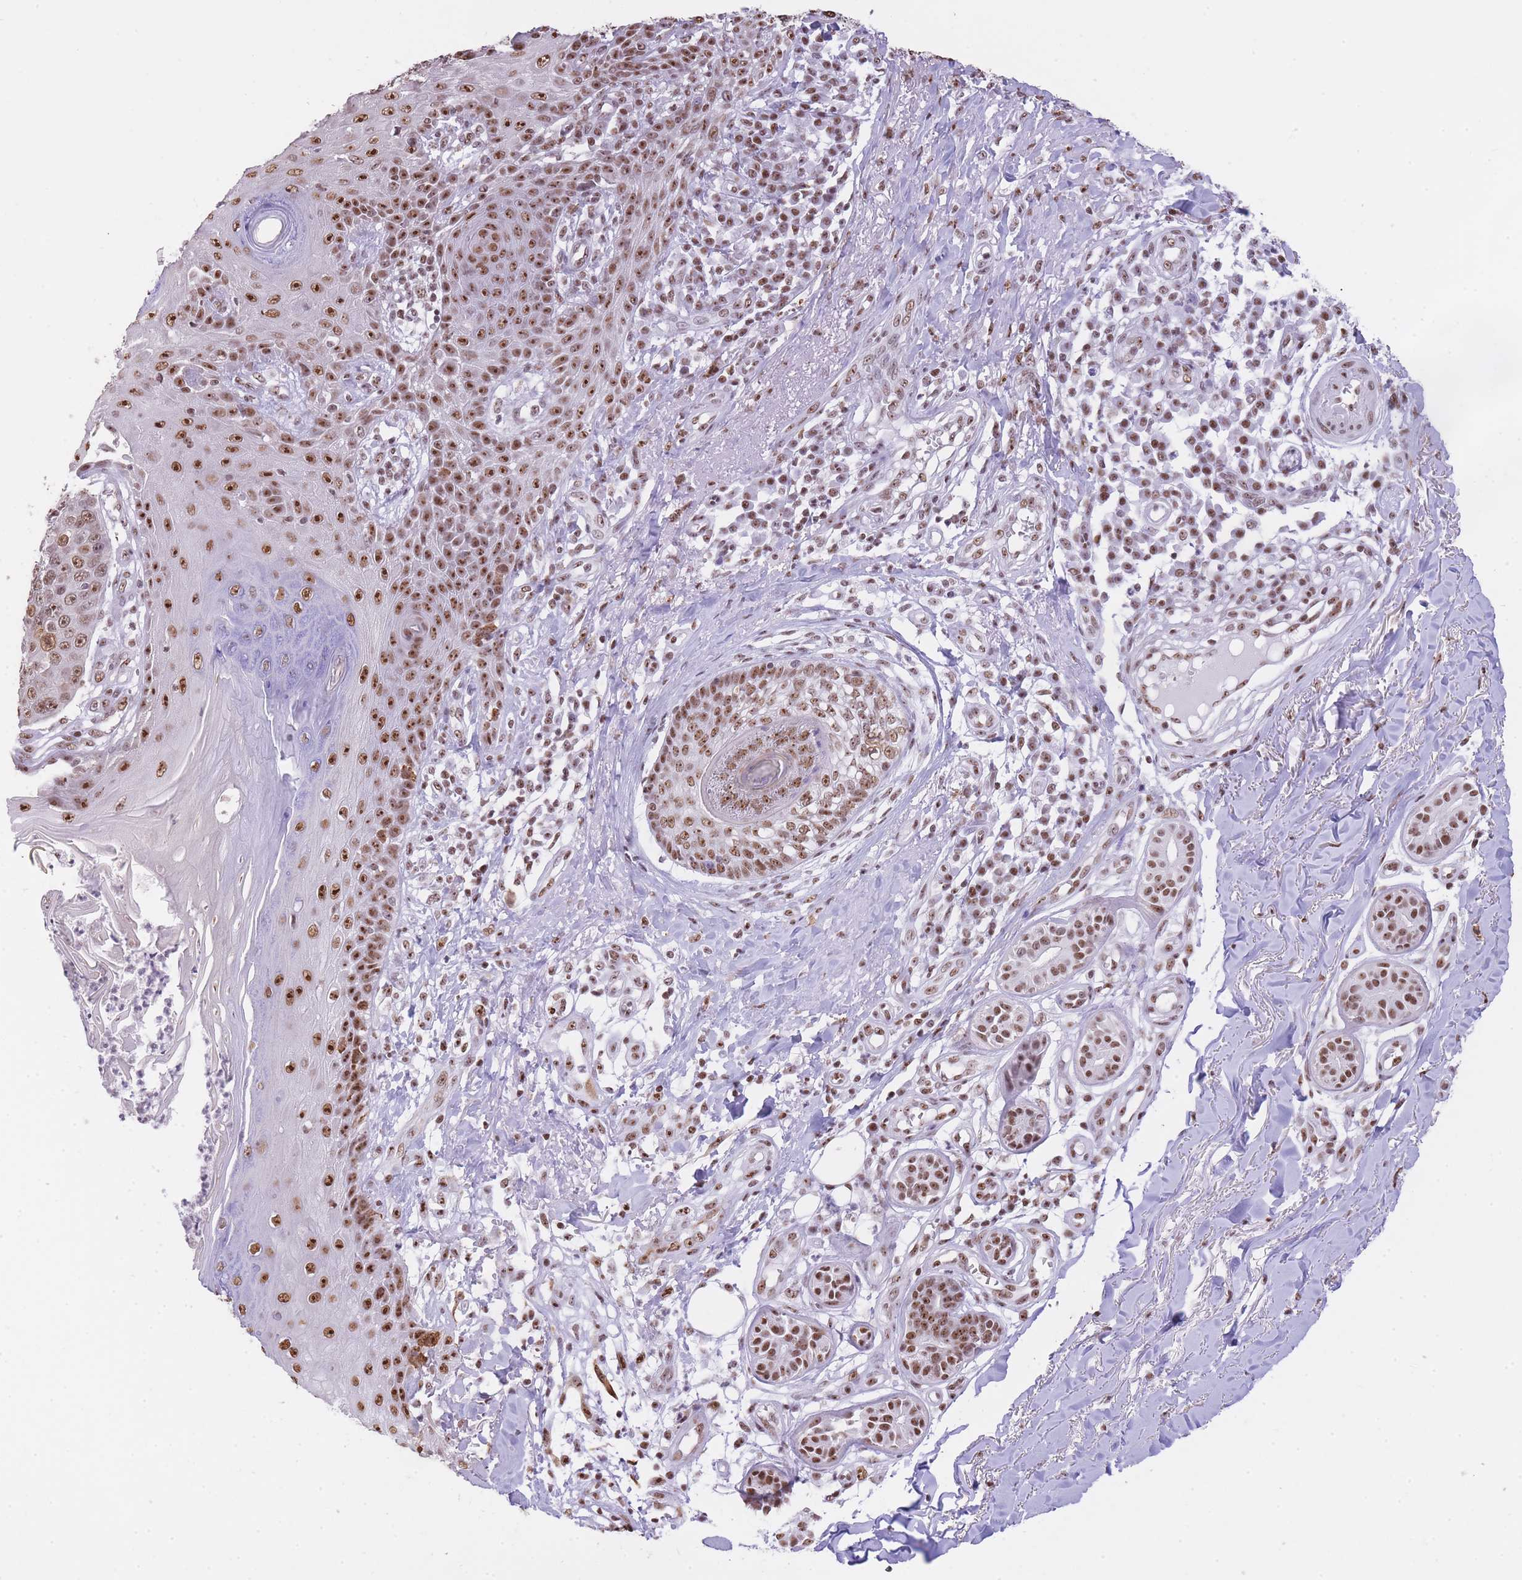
{"staining": {"intensity": "moderate", "quantity": ">75%", "location": "nuclear"}, "tissue": "skin cancer", "cell_type": "Tumor cells", "image_type": "cancer", "snomed": [{"axis": "morphology", "description": "Squamous cell carcinoma, NOS"}, {"axis": "topography", "description": "Skin"}], "caption": "Moderate nuclear protein positivity is present in approximately >75% of tumor cells in skin cancer. Using DAB (brown) and hematoxylin (blue) stains, captured at high magnification using brightfield microscopy.", "gene": "EVC2", "patient": {"sex": "male", "age": 71}}